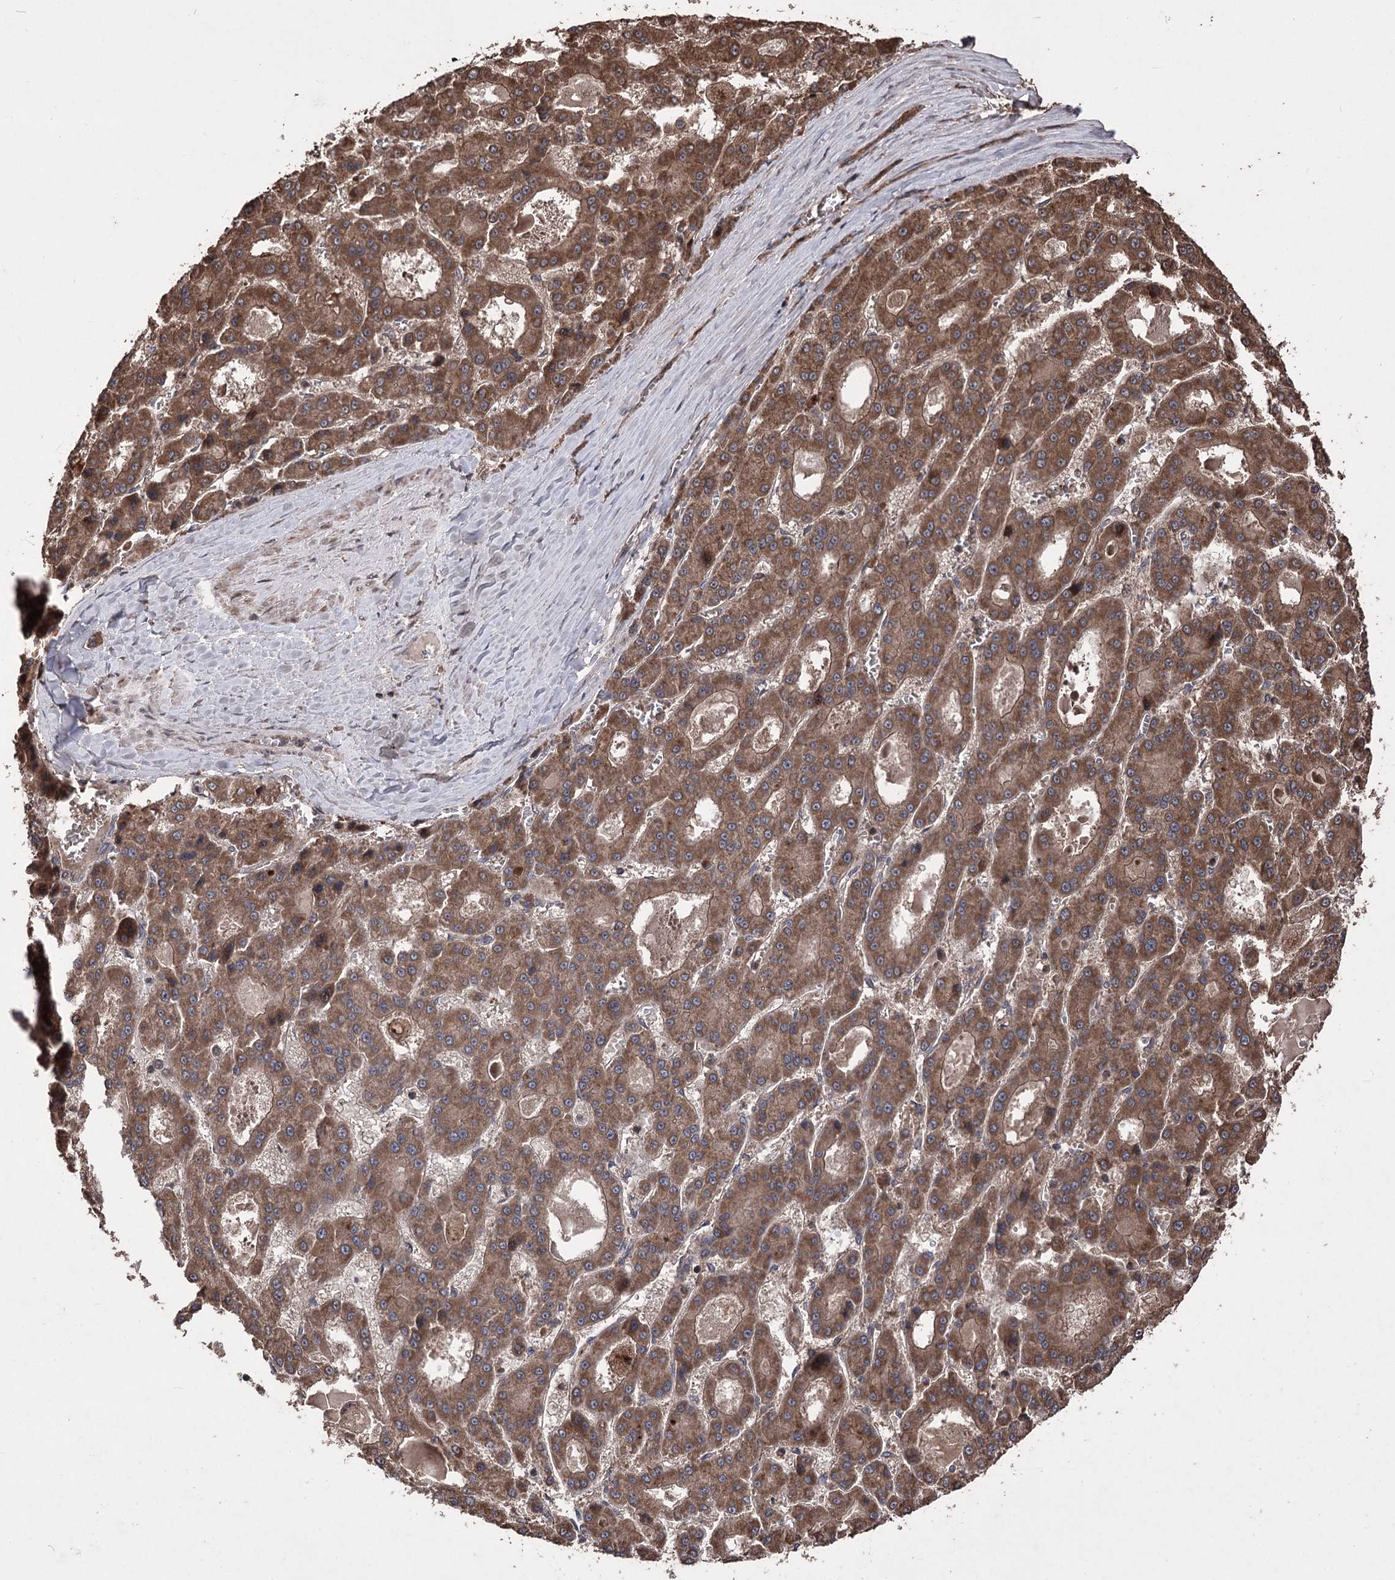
{"staining": {"intensity": "moderate", "quantity": ">75%", "location": "cytoplasmic/membranous"}, "tissue": "liver cancer", "cell_type": "Tumor cells", "image_type": "cancer", "snomed": [{"axis": "morphology", "description": "Carcinoma, Hepatocellular, NOS"}, {"axis": "topography", "description": "Liver"}], "caption": "Moderate cytoplasmic/membranous expression is identified in approximately >75% of tumor cells in liver cancer (hepatocellular carcinoma). Immunohistochemistry (ihc) stains the protein of interest in brown and the nuclei are stained blue.", "gene": "RASSF3", "patient": {"sex": "male", "age": 70}}